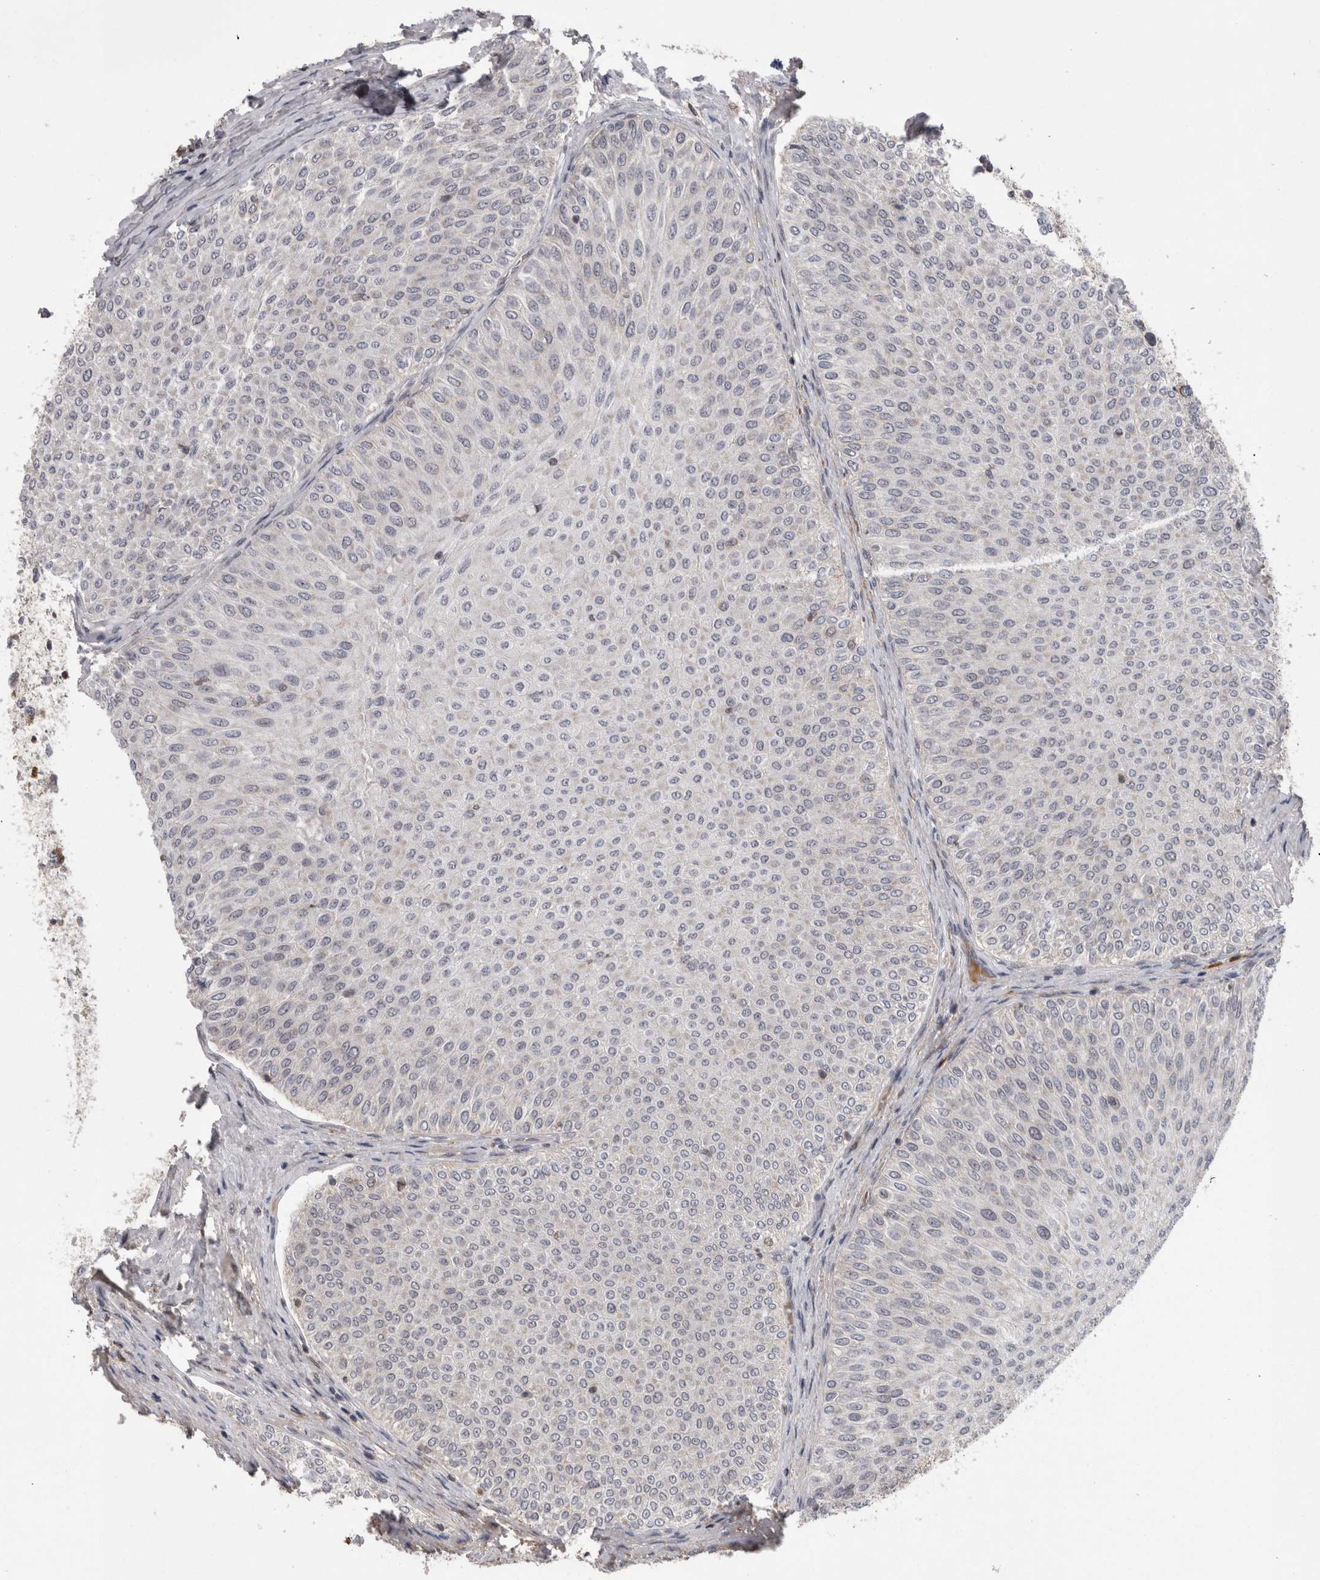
{"staining": {"intensity": "negative", "quantity": "none", "location": "none"}, "tissue": "urothelial cancer", "cell_type": "Tumor cells", "image_type": "cancer", "snomed": [{"axis": "morphology", "description": "Urothelial carcinoma, Low grade"}, {"axis": "topography", "description": "Urinary bladder"}], "caption": "IHC of human urothelial cancer reveals no expression in tumor cells.", "gene": "DARS2", "patient": {"sex": "male", "age": 78}}